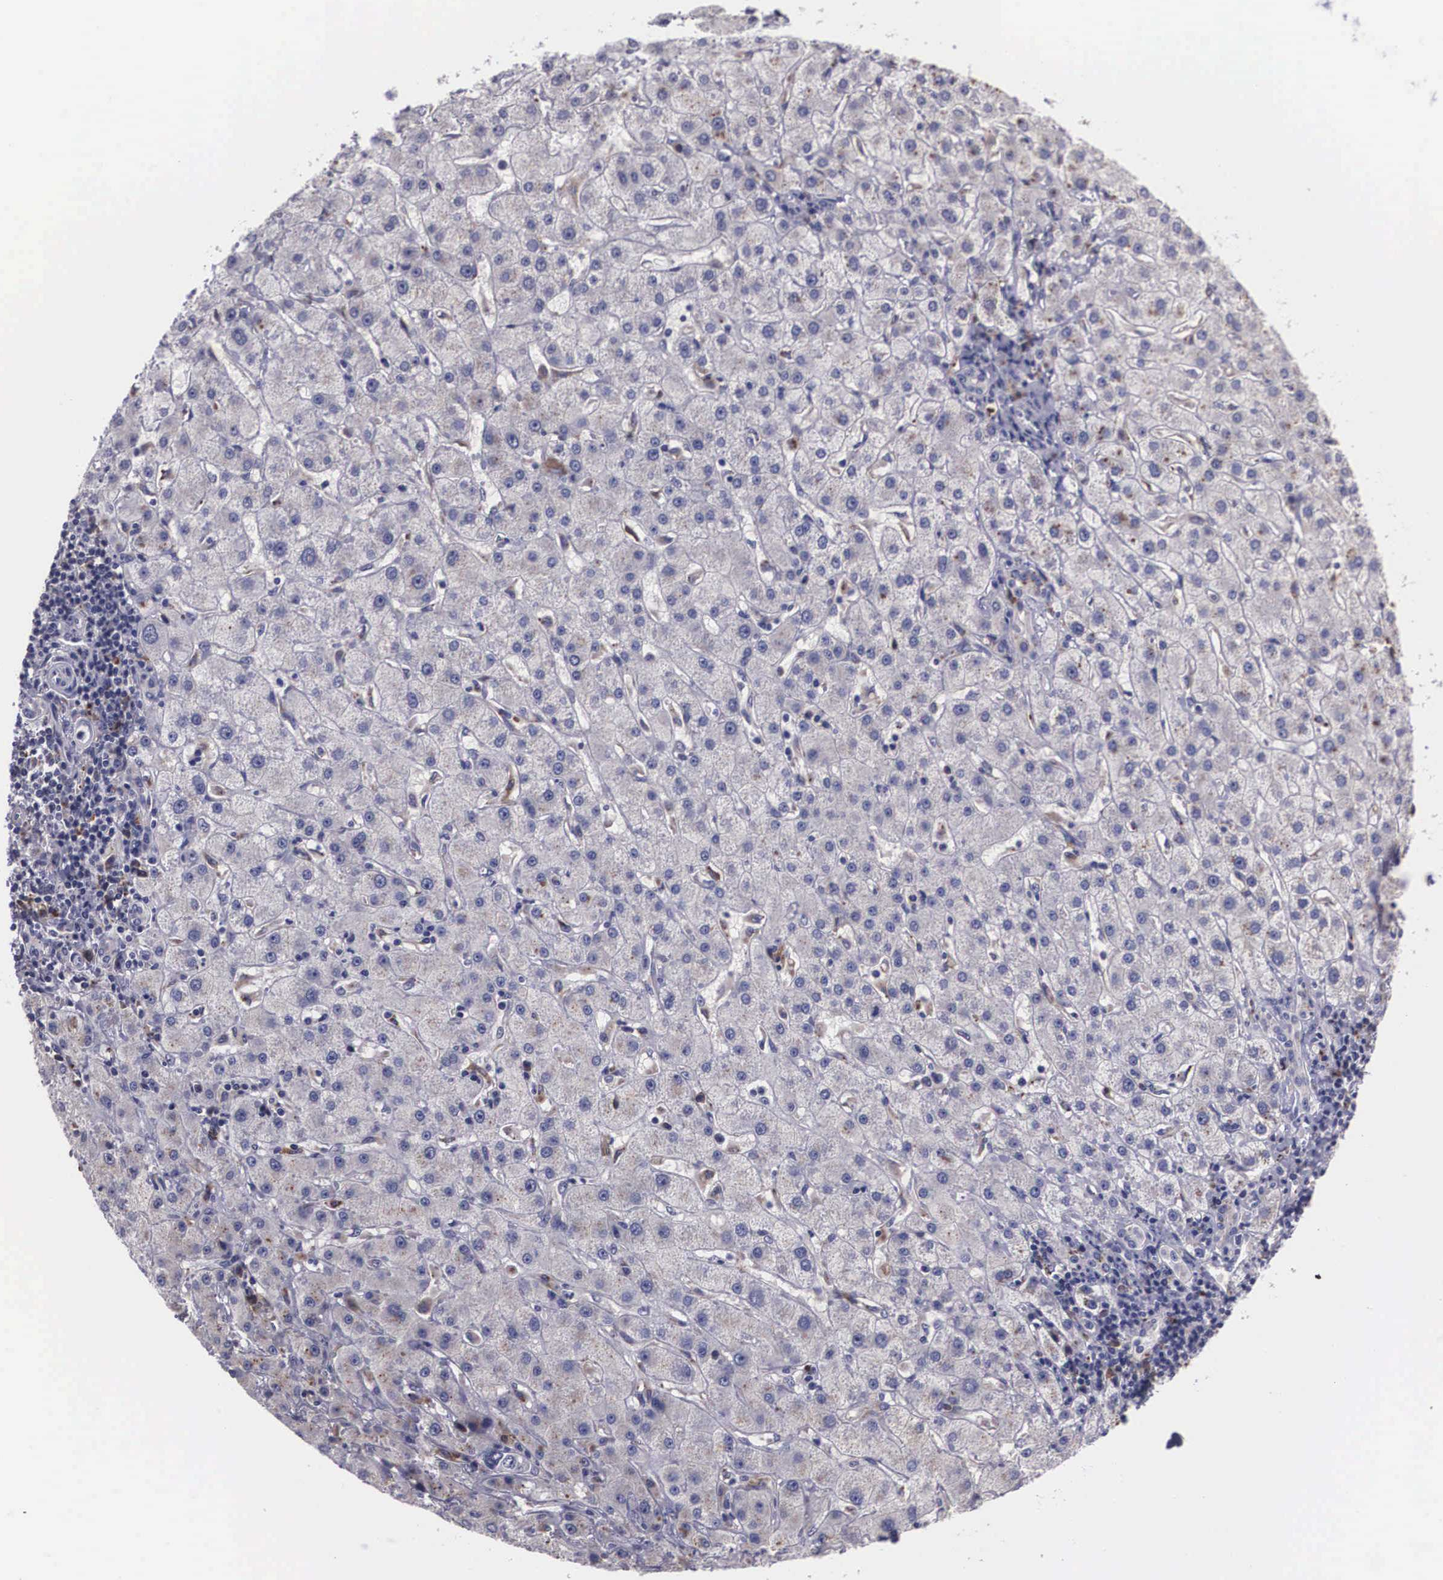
{"staining": {"intensity": "weak", "quantity": "25%-75%", "location": "cytoplasmic/membranous"}, "tissue": "liver cancer", "cell_type": "Tumor cells", "image_type": "cancer", "snomed": [{"axis": "morphology", "description": "Cholangiocarcinoma"}, {"axis": "topography", "description": "Liver"}], "caption": "High-magnification brightfield microscopy of liver cholangiocarcinoma stained with DAB (3,3'-diaminobenzidine) (brown) and counterstained with hematoxylin (blue). tumor cells exhibit weak cytoplasmic/membranous positivity is appreciated in approximately25%-75% of cells.", "gene": "CRELD2", "patient": {"sex": "female", "age": 79}}